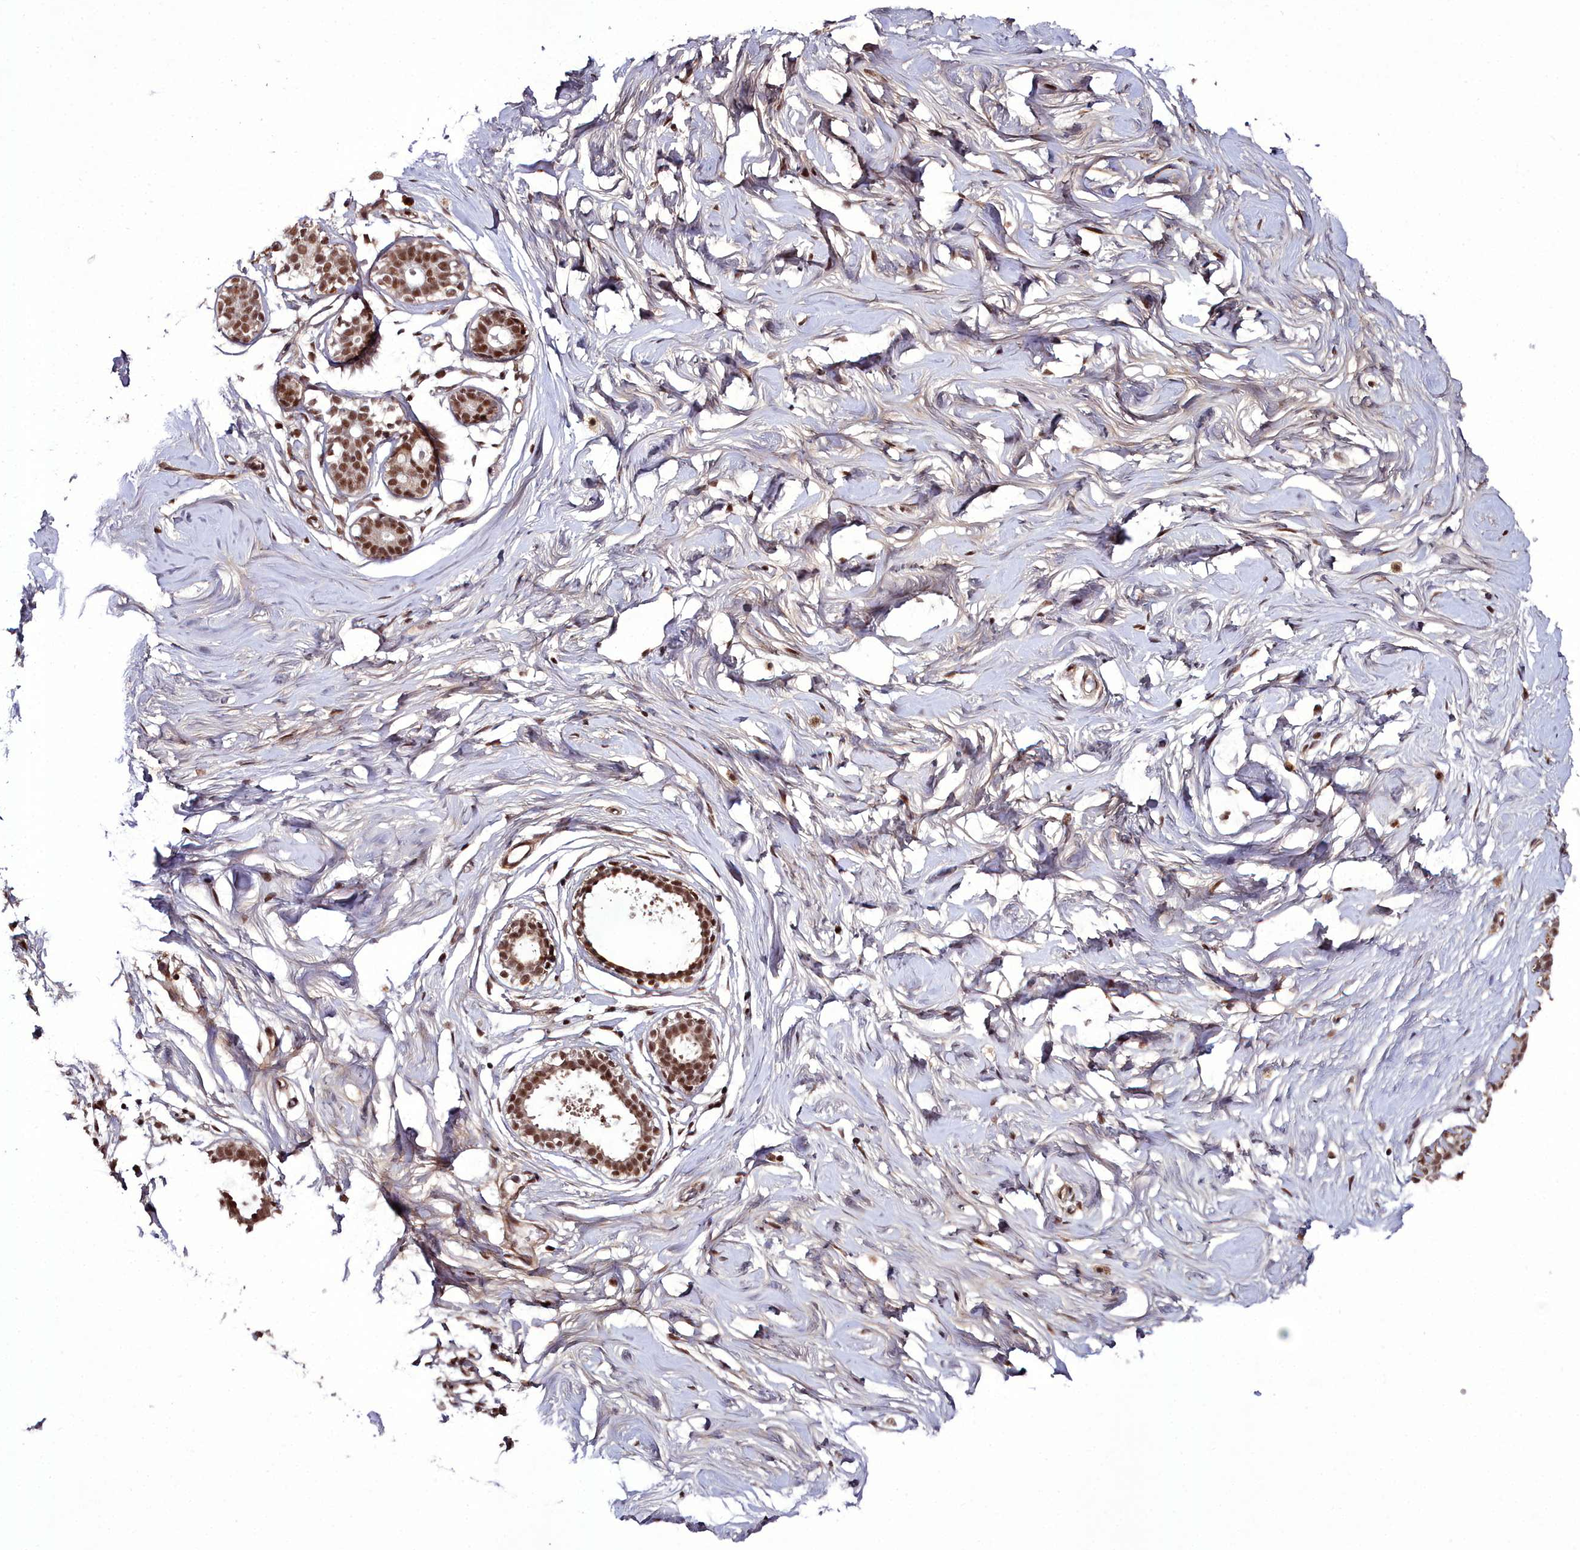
{"staining": {"intensity": "strong", "quantity": ">75%", "location": "nuclear"}, "tissue": "breast", "cell_type": "Adipocytes", "image_type": "normal", "snomed": [{"axis": "morphology", "description": "Normal tissue, NOS"}, {"axis": "morphology", "description": "Adenoma, NOS"}, {"axis": "topography", "description": "Breast"}], "caption": "Immunohistochemistry of normal human breast displays high levels of strong nuclear expression in about >75% of adipocytes.", "gene": "CXXC1", "patient": {"sex": "female", "age": 23}}